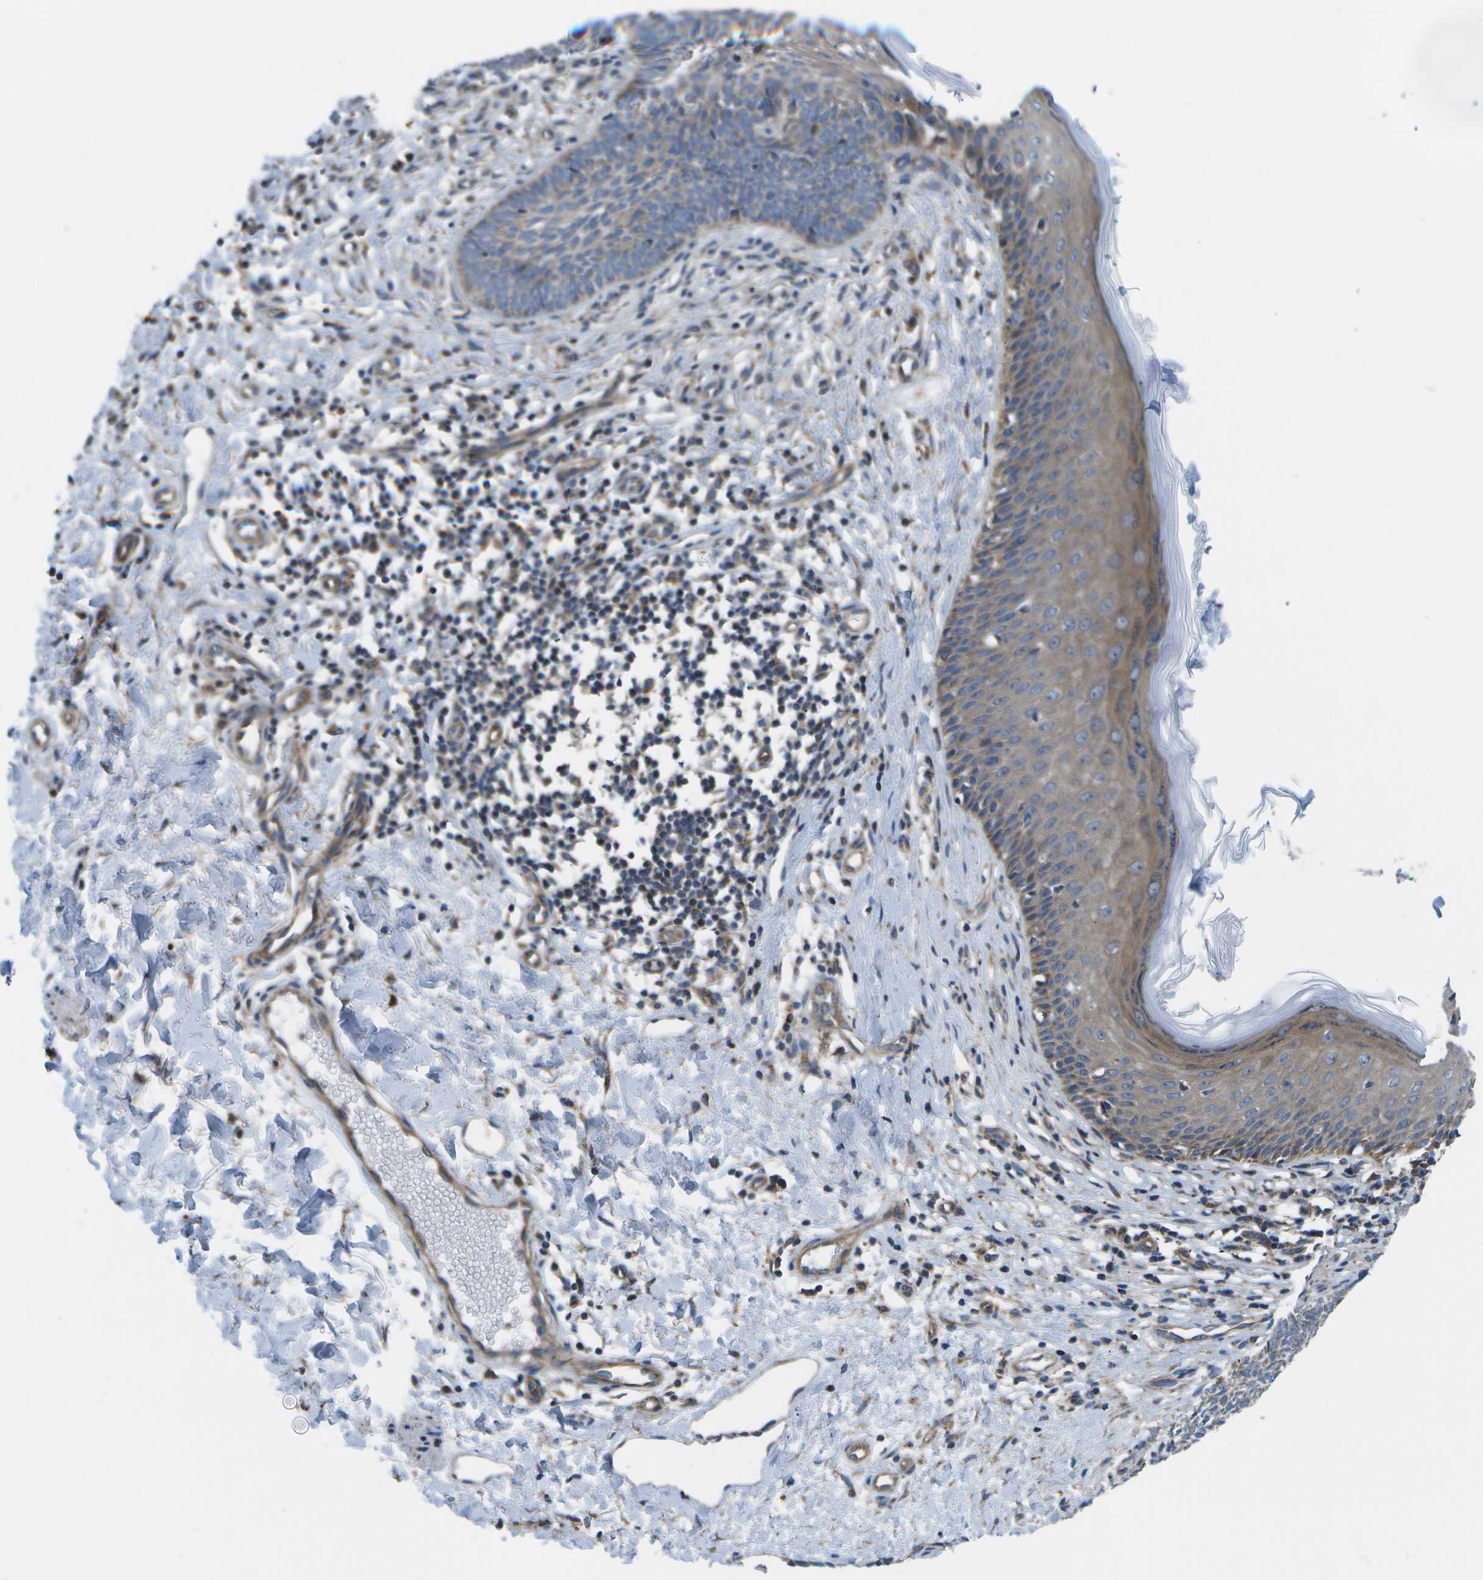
{"staining": {"intensity": "weak", "quantity": "<25%", "location": "cytoplasmic/membranous"}, "tissue": "skin cancer", "cell_type": "Tumor cells", "image_type": "cancer", "snomed": [{"axis": "morphology", "description": "Basal cell carcinoma"}, {"axis": "topography", "description": "Skin"}], "caption": "Immunohistochemical staining of skin cancer displays no significant staining in tumor cells.", "gene": "MVK", "patient": {"sex": "male", "age": 60}}